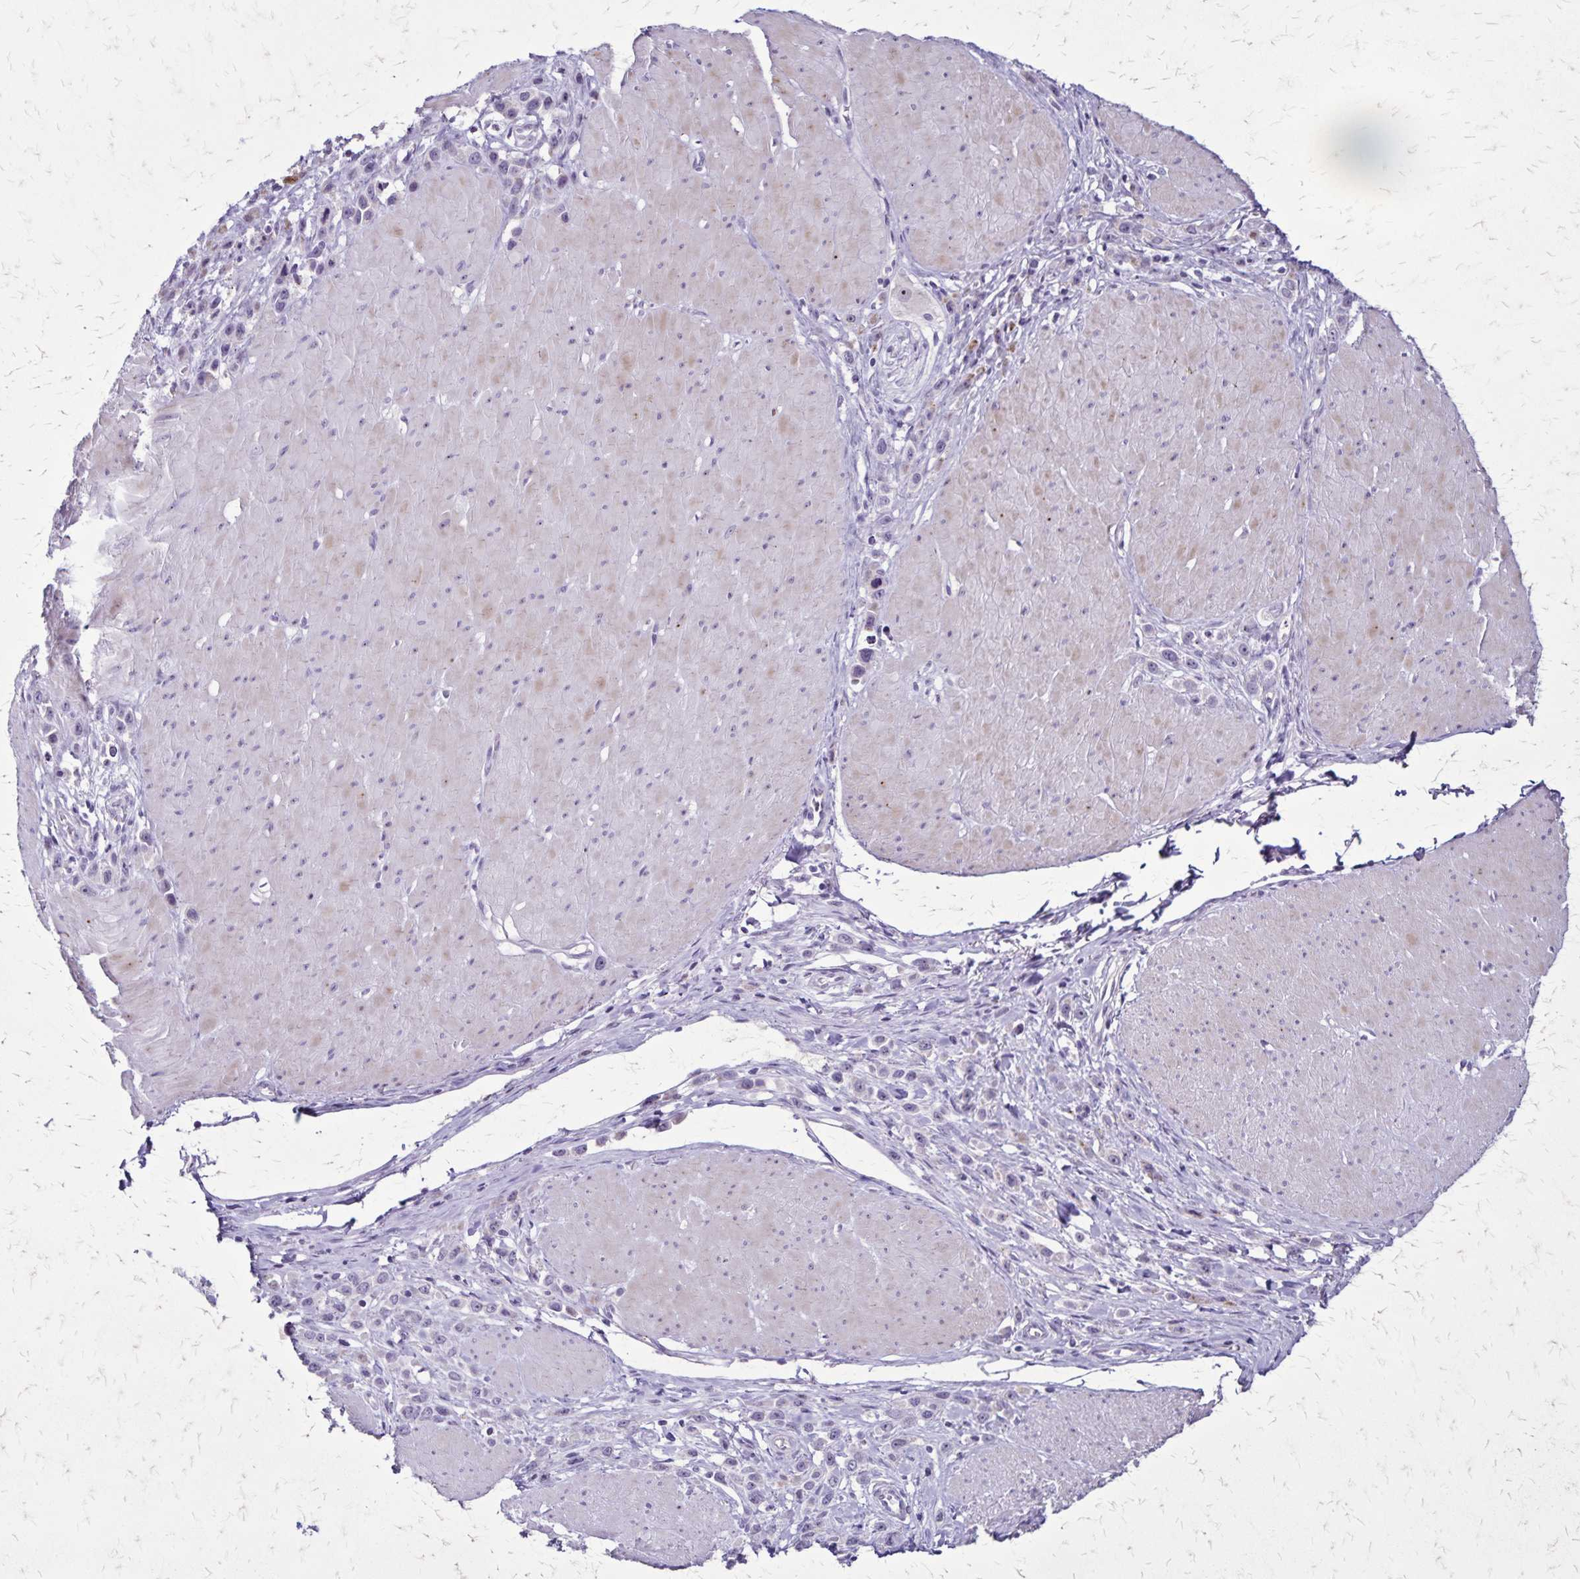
{"staining": {"intensity": "negative", "quantity": "none", "location": "none"}, "tissue": "stomach cancer", "cell_type": "Tumor cells", "image_type": "cancer", "snomed": [{"axis": "morphology", "description": "Adenocarcinoma, NOS"}, {"axis": "topography", "description": "Stomach"}], "caption": "IHC of stomach adenocarcinoma exhibits no expression in tumor cells.", "gene": "OR51B5", "patient": {"sex": "male", "age": 47}}